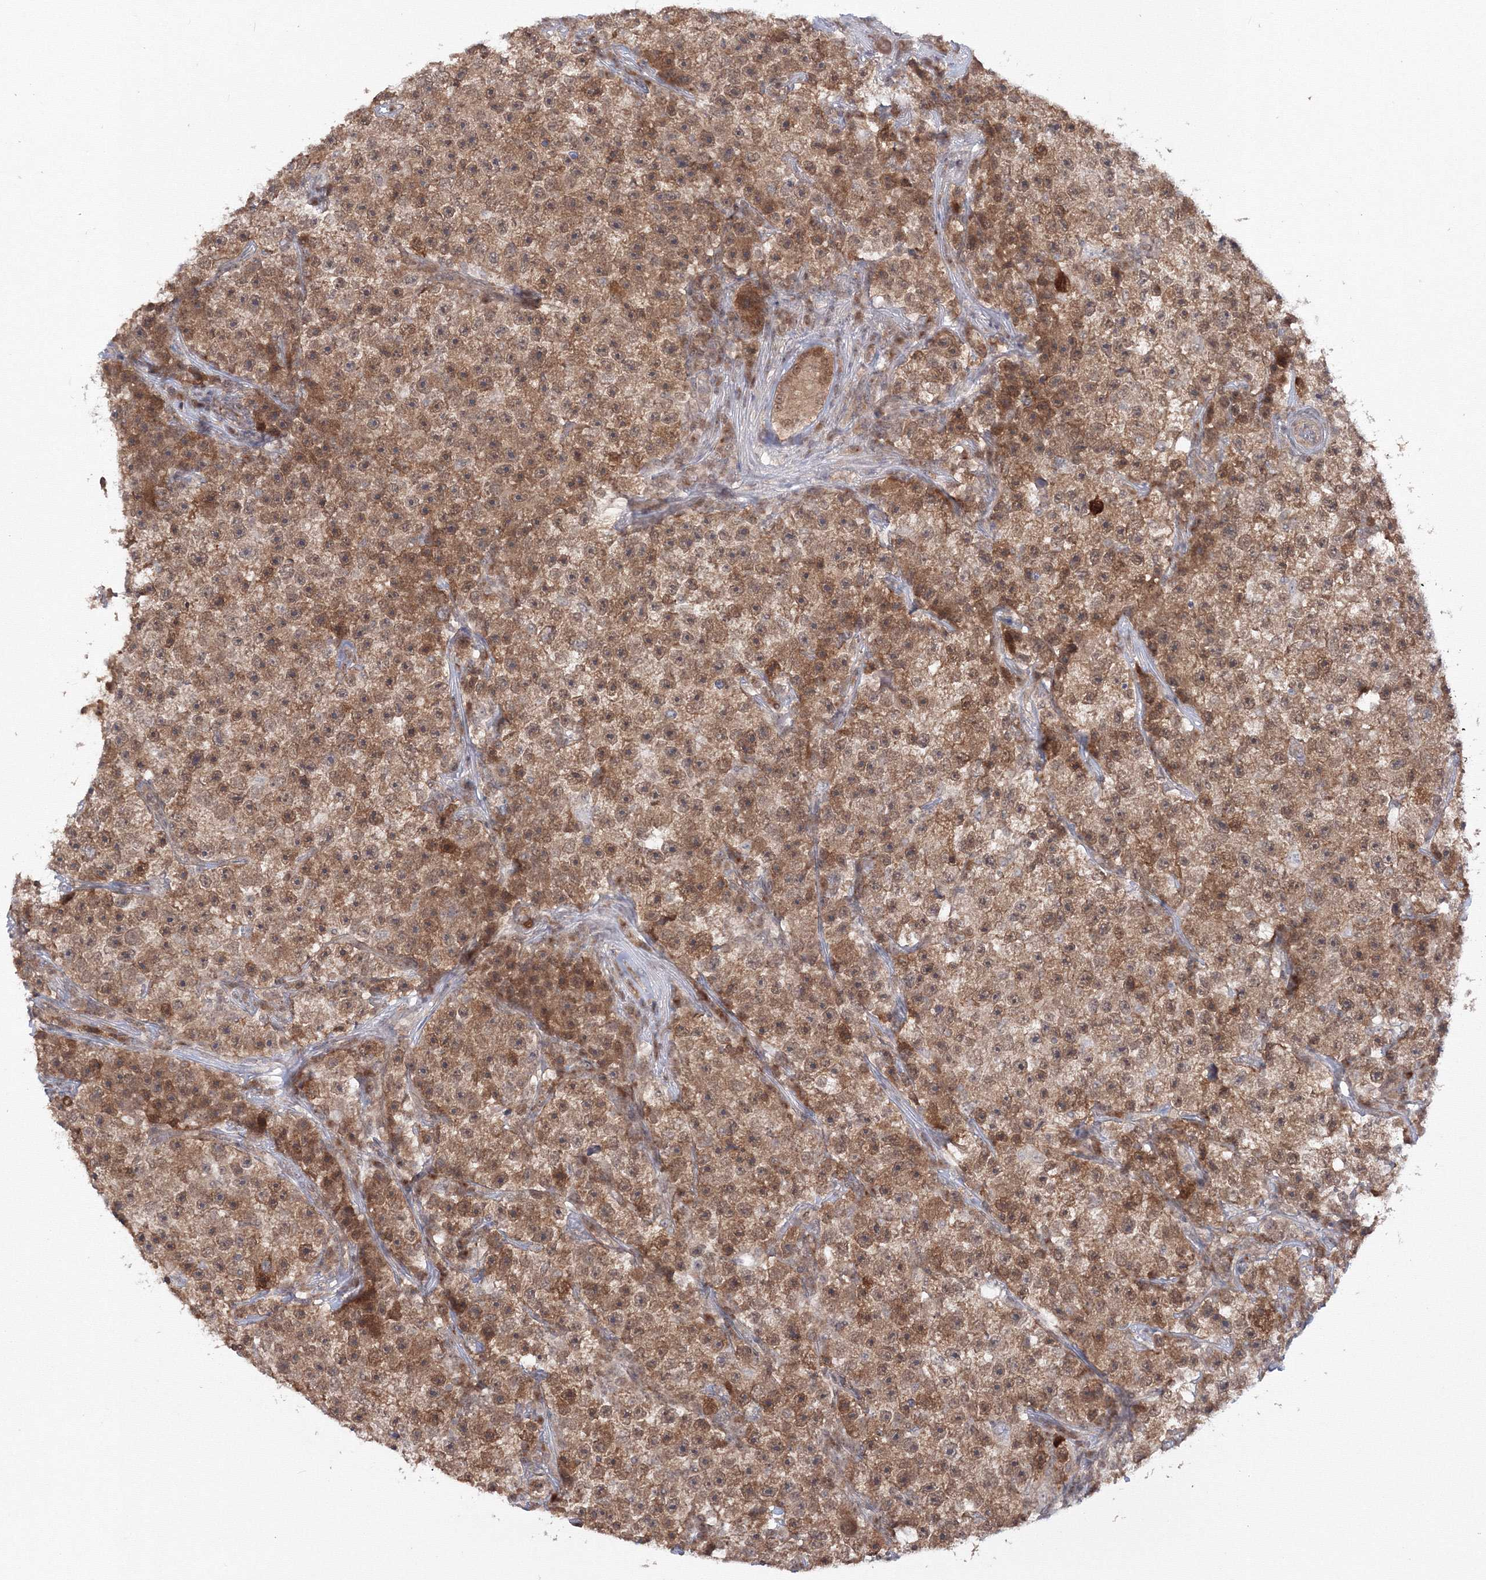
{"staining": {"intensity": "strong", "quantity": ">75%", "location": "cytoplasmic/membranous"}, "tissue": "testis cancer", "cell_type": "Tumor cells", "image_type": "cancer", "snomed": [{"axis": "morphology", "description": "Seminoma, NOS"}, {"axis": "topography", "description": "Testis"}], "caption": "There is high levels of strong cytoplasmic/membranous staining in tumor cells of testis cancer (seminoma), as demonstrated by immunohistochemical staining (brown color).", "gene": "ZFAND6", "patient": {"sex": "male", "age": 22}}